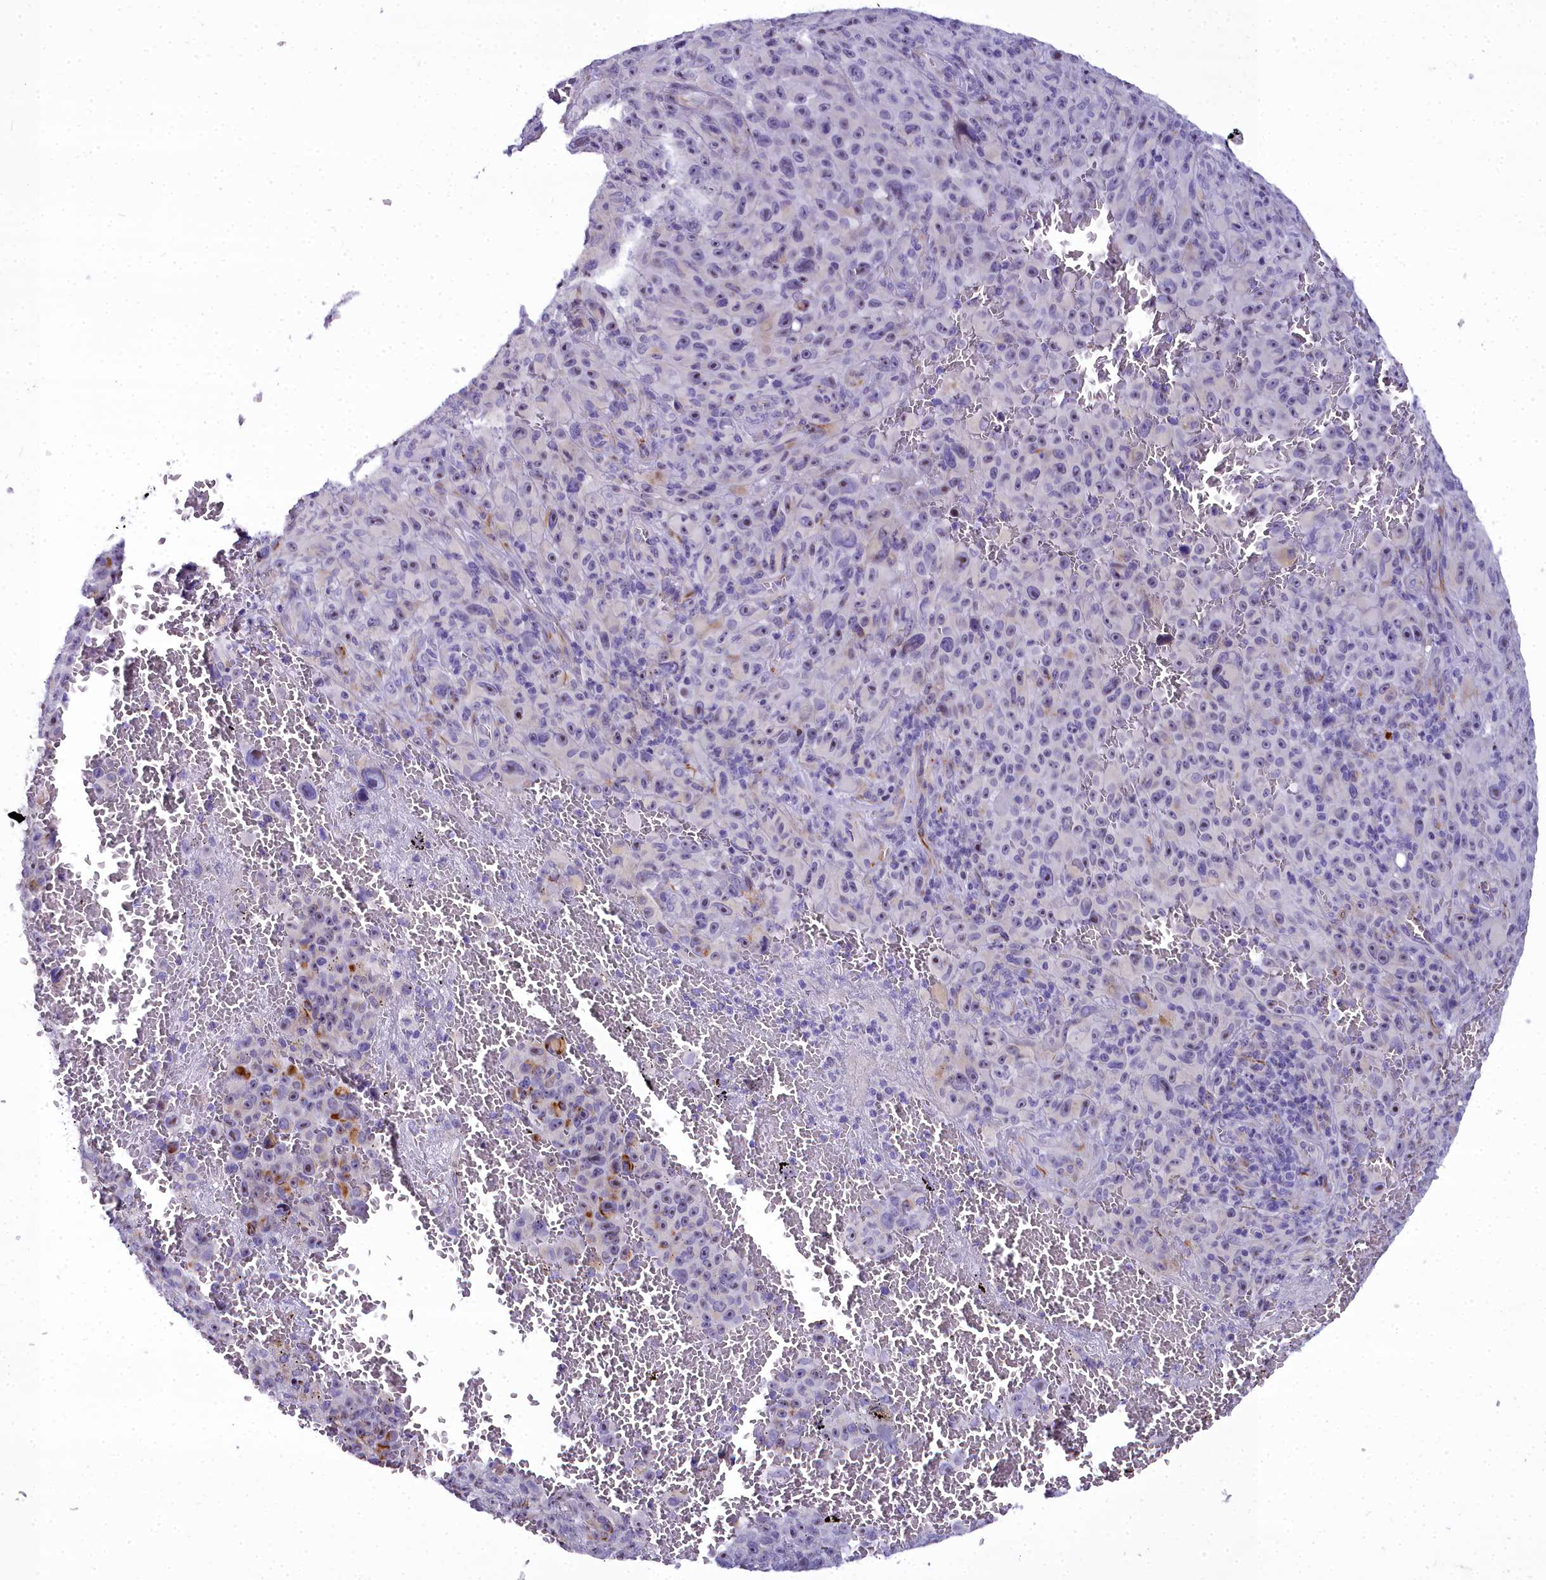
{"staining": {"intensity": "negative", "quantity": "none", "location": "none"}, "tissue": "melanoma", "cell_type": "Tumor cells", "image_type": "cancer", "snomed": [{"axis": "morphology", "description": "Malignant melanoma, NOS"}, {"axis": "topography", "description": "Skin"}], "caption": "DAB (3,3'-diaminobenzidine) immunohistochemical staining of malignant melanoma displays no significant expression in tumor cells.", "gene": "TIMM22", "patient": {"sex": "female", "age": 82}}